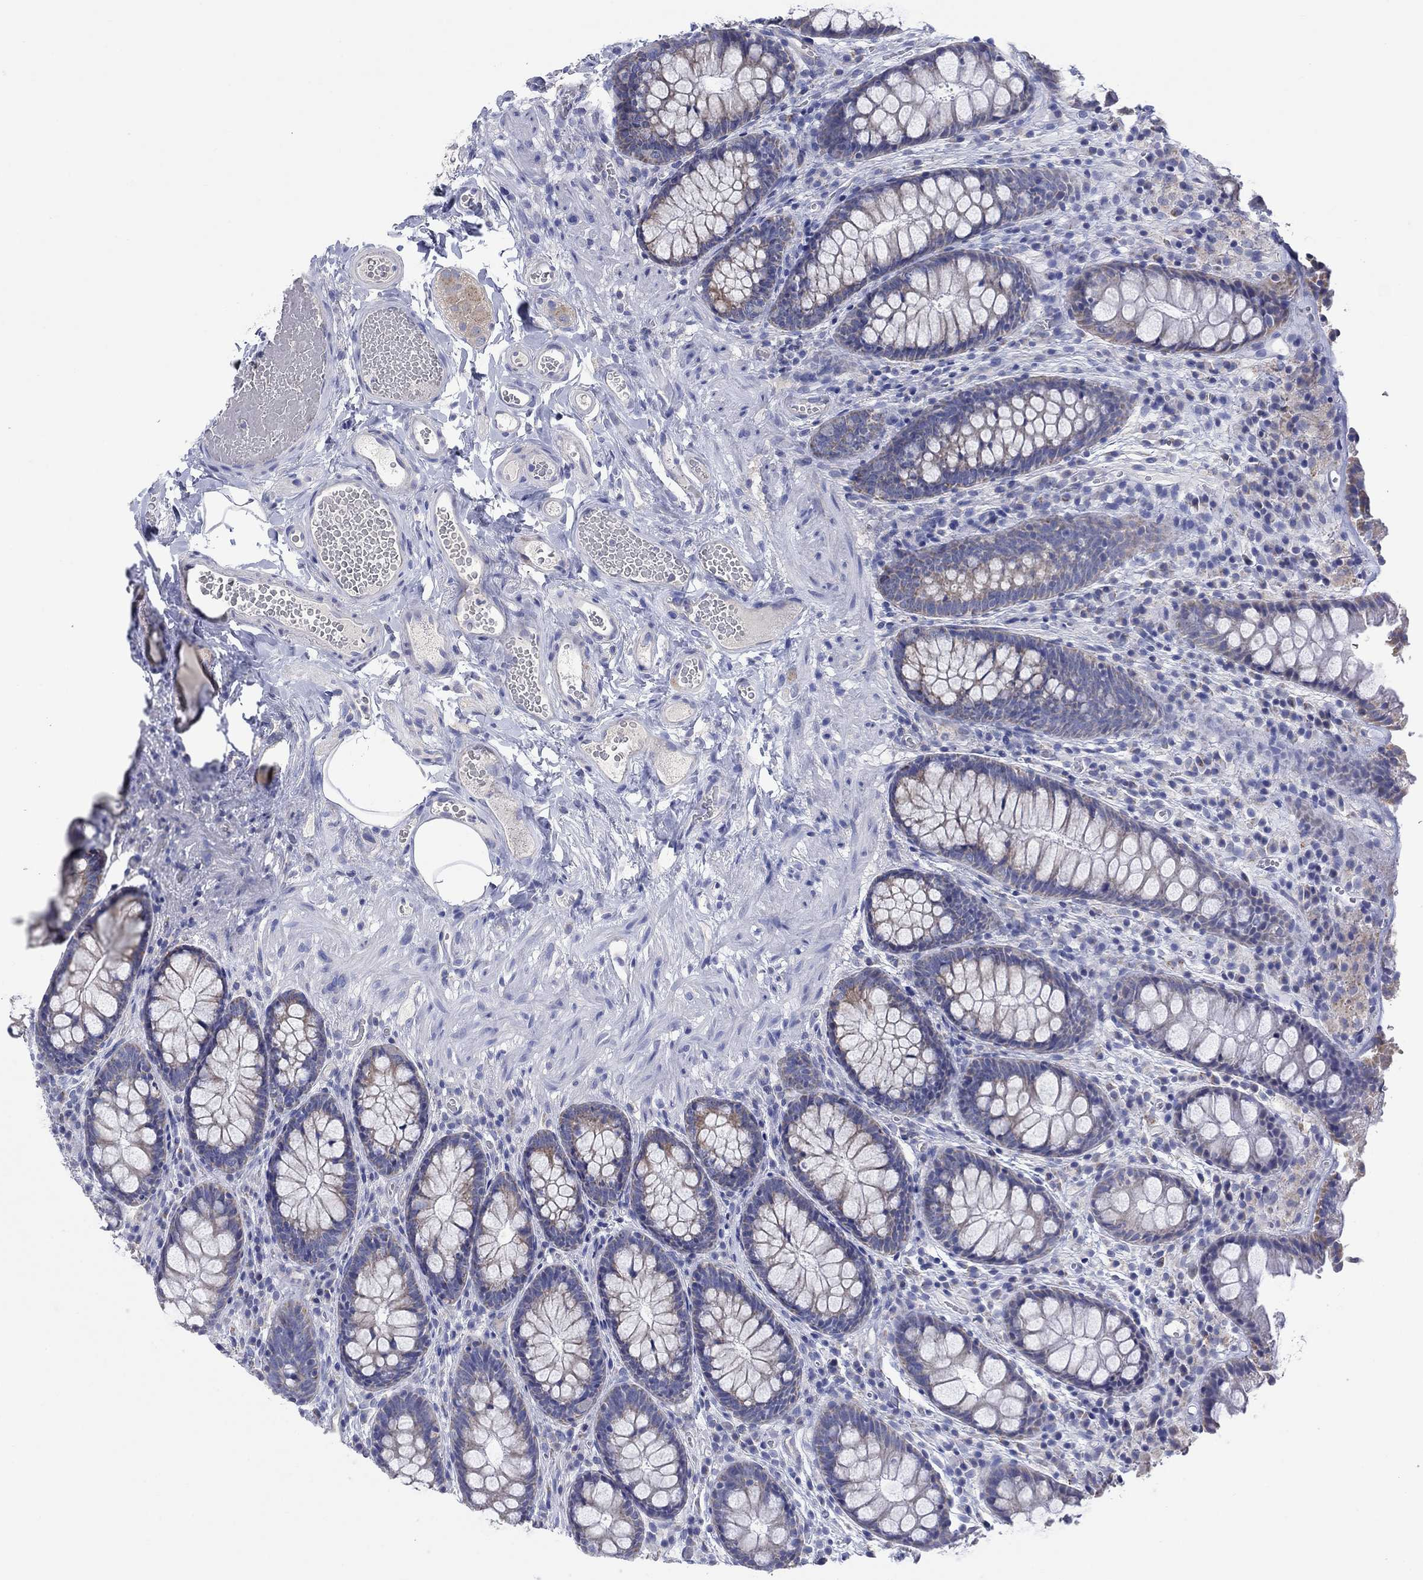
{"staining": {"intensity": "negative", "quantity": "none", "location": "none"}, "tissue": "colon", "cell_type": "Endothelial cells", "image_type": "normal", "snomed": [{"axis": "morphology", "description": "Normal tissue, NOS"}, {"axis": "topography", "description": "Colon"}], "caption": "Protein analysis of benign colon reveals no significant positivity in endothelial cells.", "gene": "CLVS1", "patient": {"sex": "female", "age": 86}}